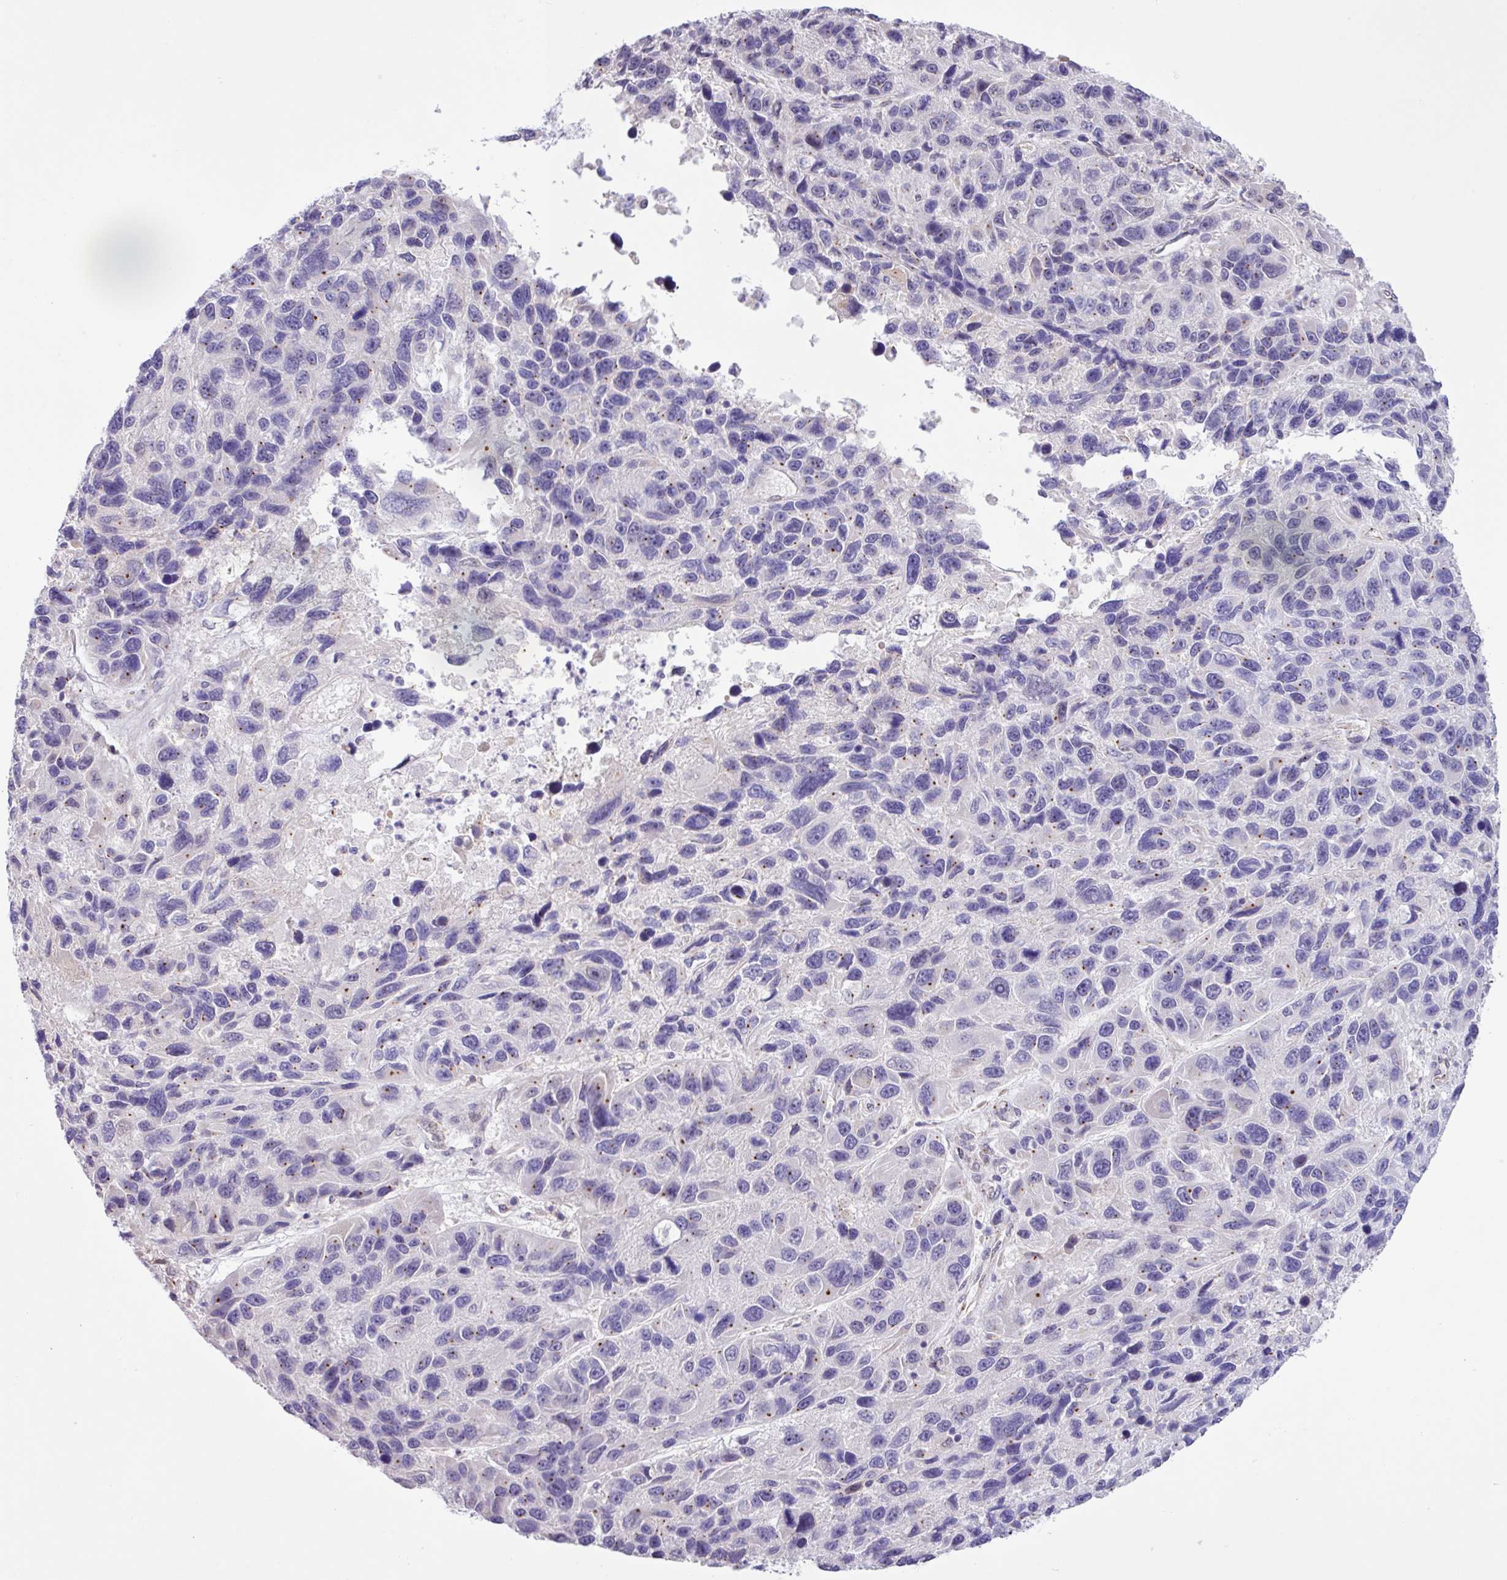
{"staining": {"intensity": "weak", "quantity": "<25%", "location": "cytoplasmic/membranous"}, "tissue": "melanoma", "cell_type": "Tumor cells", "image_type": "cancer", "snomed": [{"axis": "morphology", "description": "Malignant melanoma, NOS"}, {"axis": "topography", "description": "Skin"}], "caption": "An immunohistochemistry (IHC) micrograph of melanoma is shown. There is no staining in tumor cells of melanoma. (Brightfield microscopy of DAB IHC at high magnification).", "gene": "SPINK8", "patient": {"sex": "male", "age": 53}}